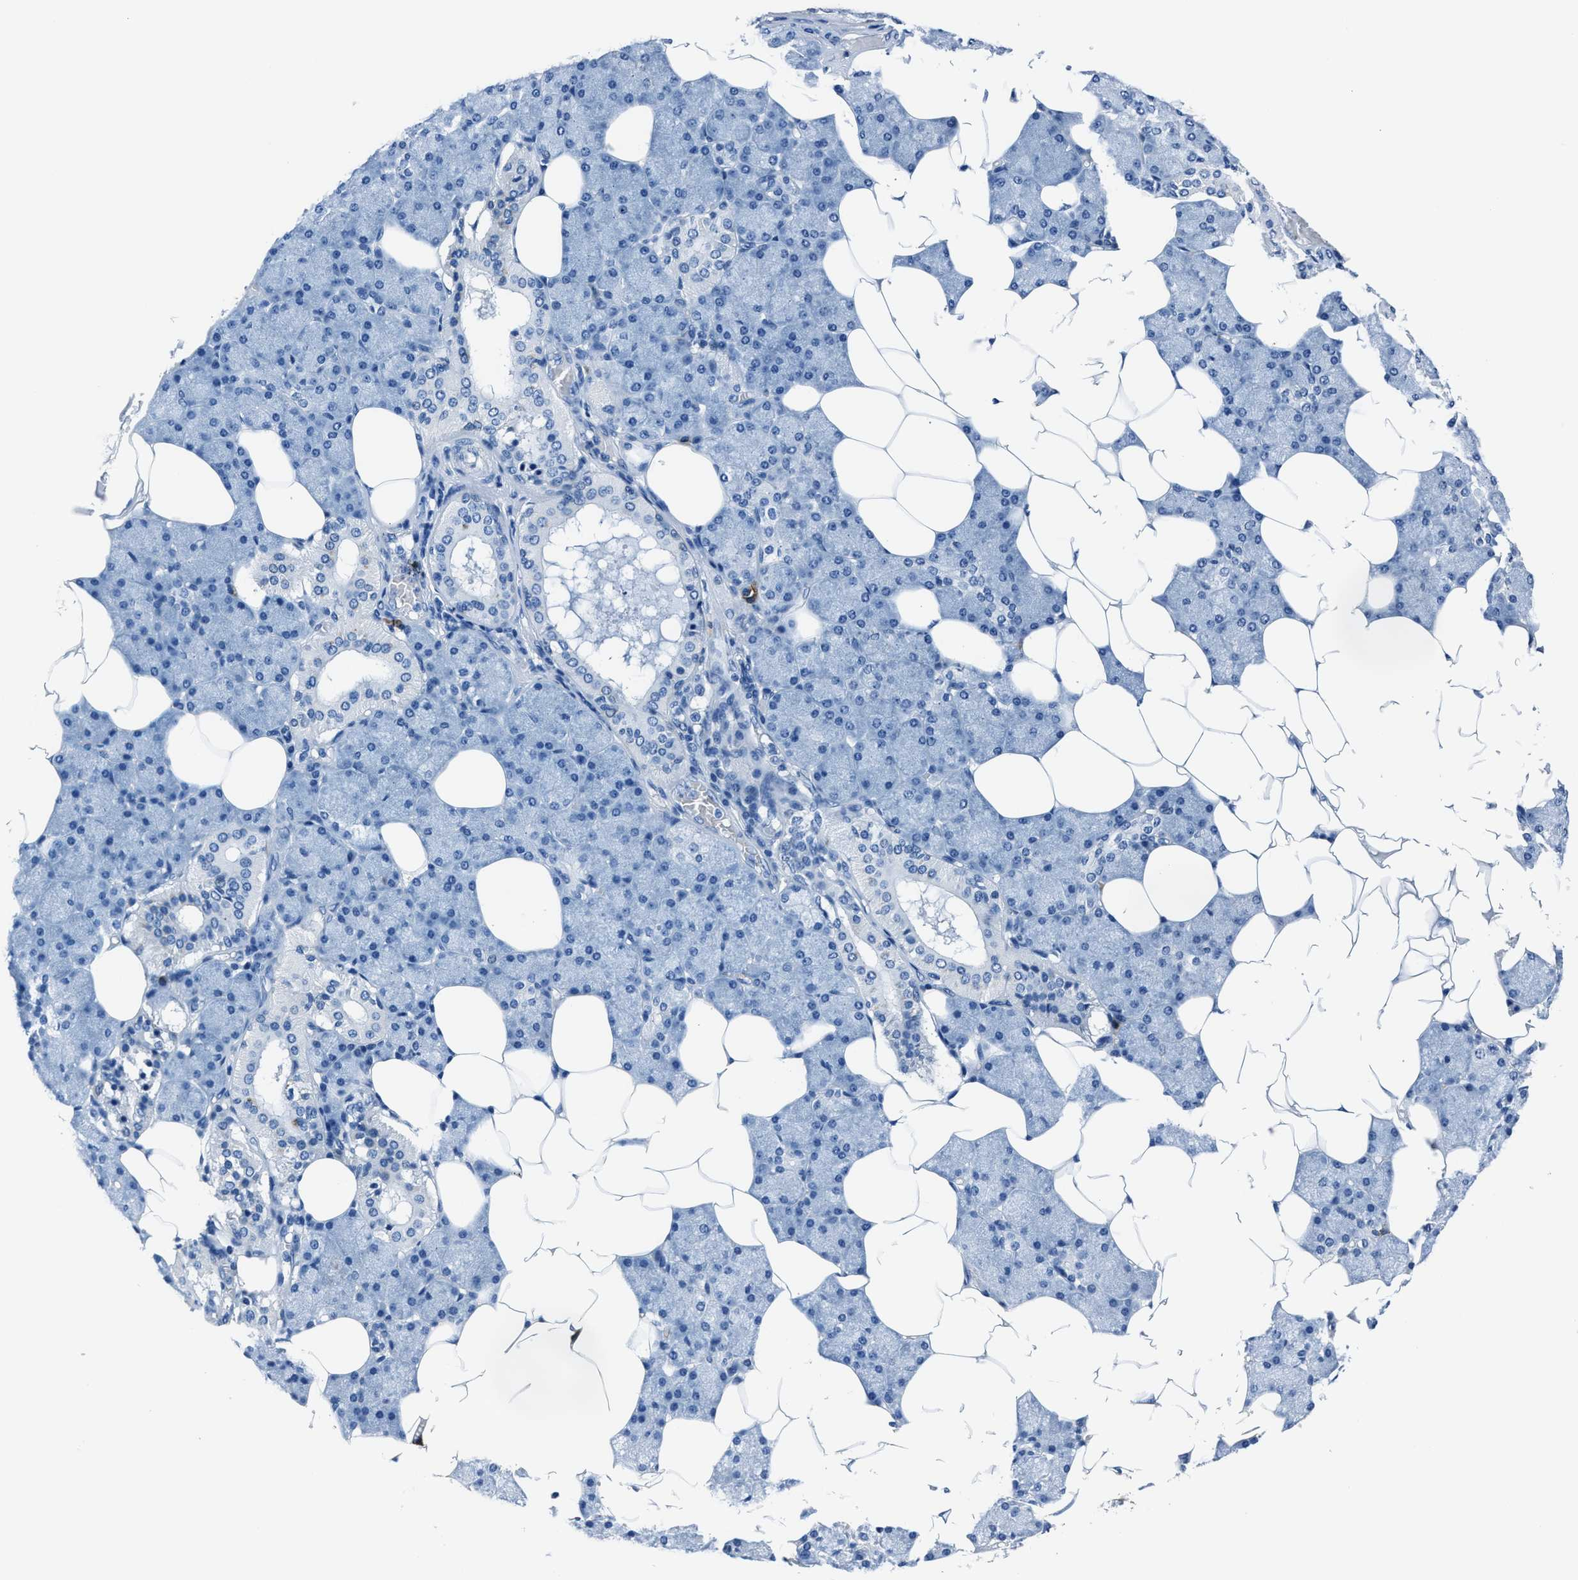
{"staining": {"intensity": "moderate", "quantity": "<25%", "location": "cytoplasmic/membranous"}, "tissue": "salivary gland", "cell_type": "Glandular cells", "image_type": "normal", "snomed": [{"axis": "morphology", "description": "Normal tissue, NOS"}, {"axis": "topography", "description": "Salivary gland"}], "caption": "Salivary gland stained for a protein (brown) exhibits moderate cytoplasmic/membranous positive positivity in approximately <25% of glandular cells.", "gene": "NACAD", "patient": {"sex": "male", "age": 62}}